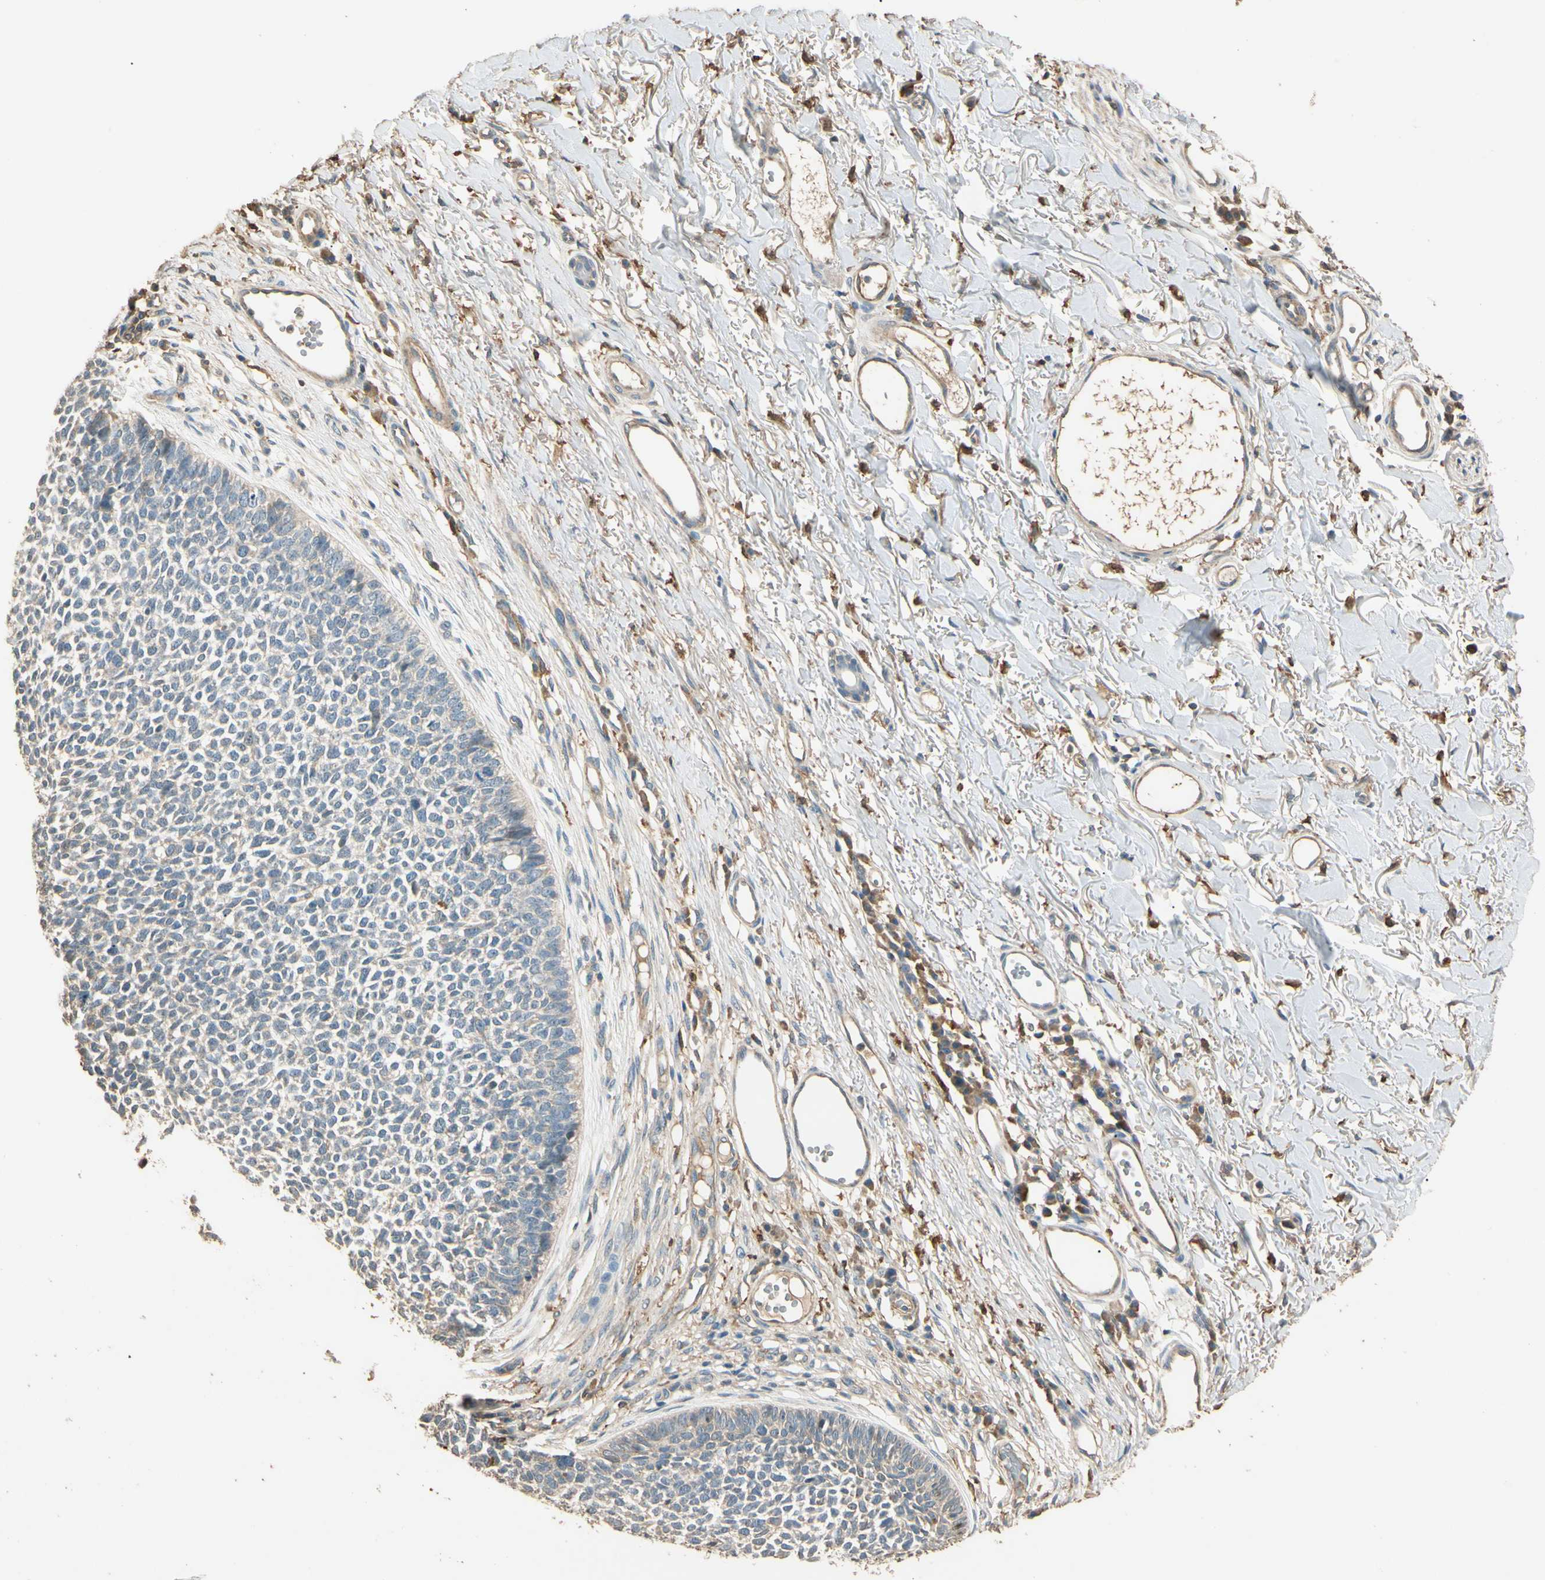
{"staining": {"intensity": "weak", "quantity": "25%-75%", "location": "cytoplasmic/membranous"}, "tissue": "skin cancer", "cell_type": "Tumor cells", "image_type": "cancer", "snomed": [{"axis": "morphology", "description": "Basal cell carcinoma"}, {"axis": "topography", "description": "Skin"}], "caption": "Human skin cancer (basal cell carcinoma) stained with a protein marker displays weak staining in tumor cells.", "gene": "CDH6", "patient": {"sex": "female", "age": 84}}